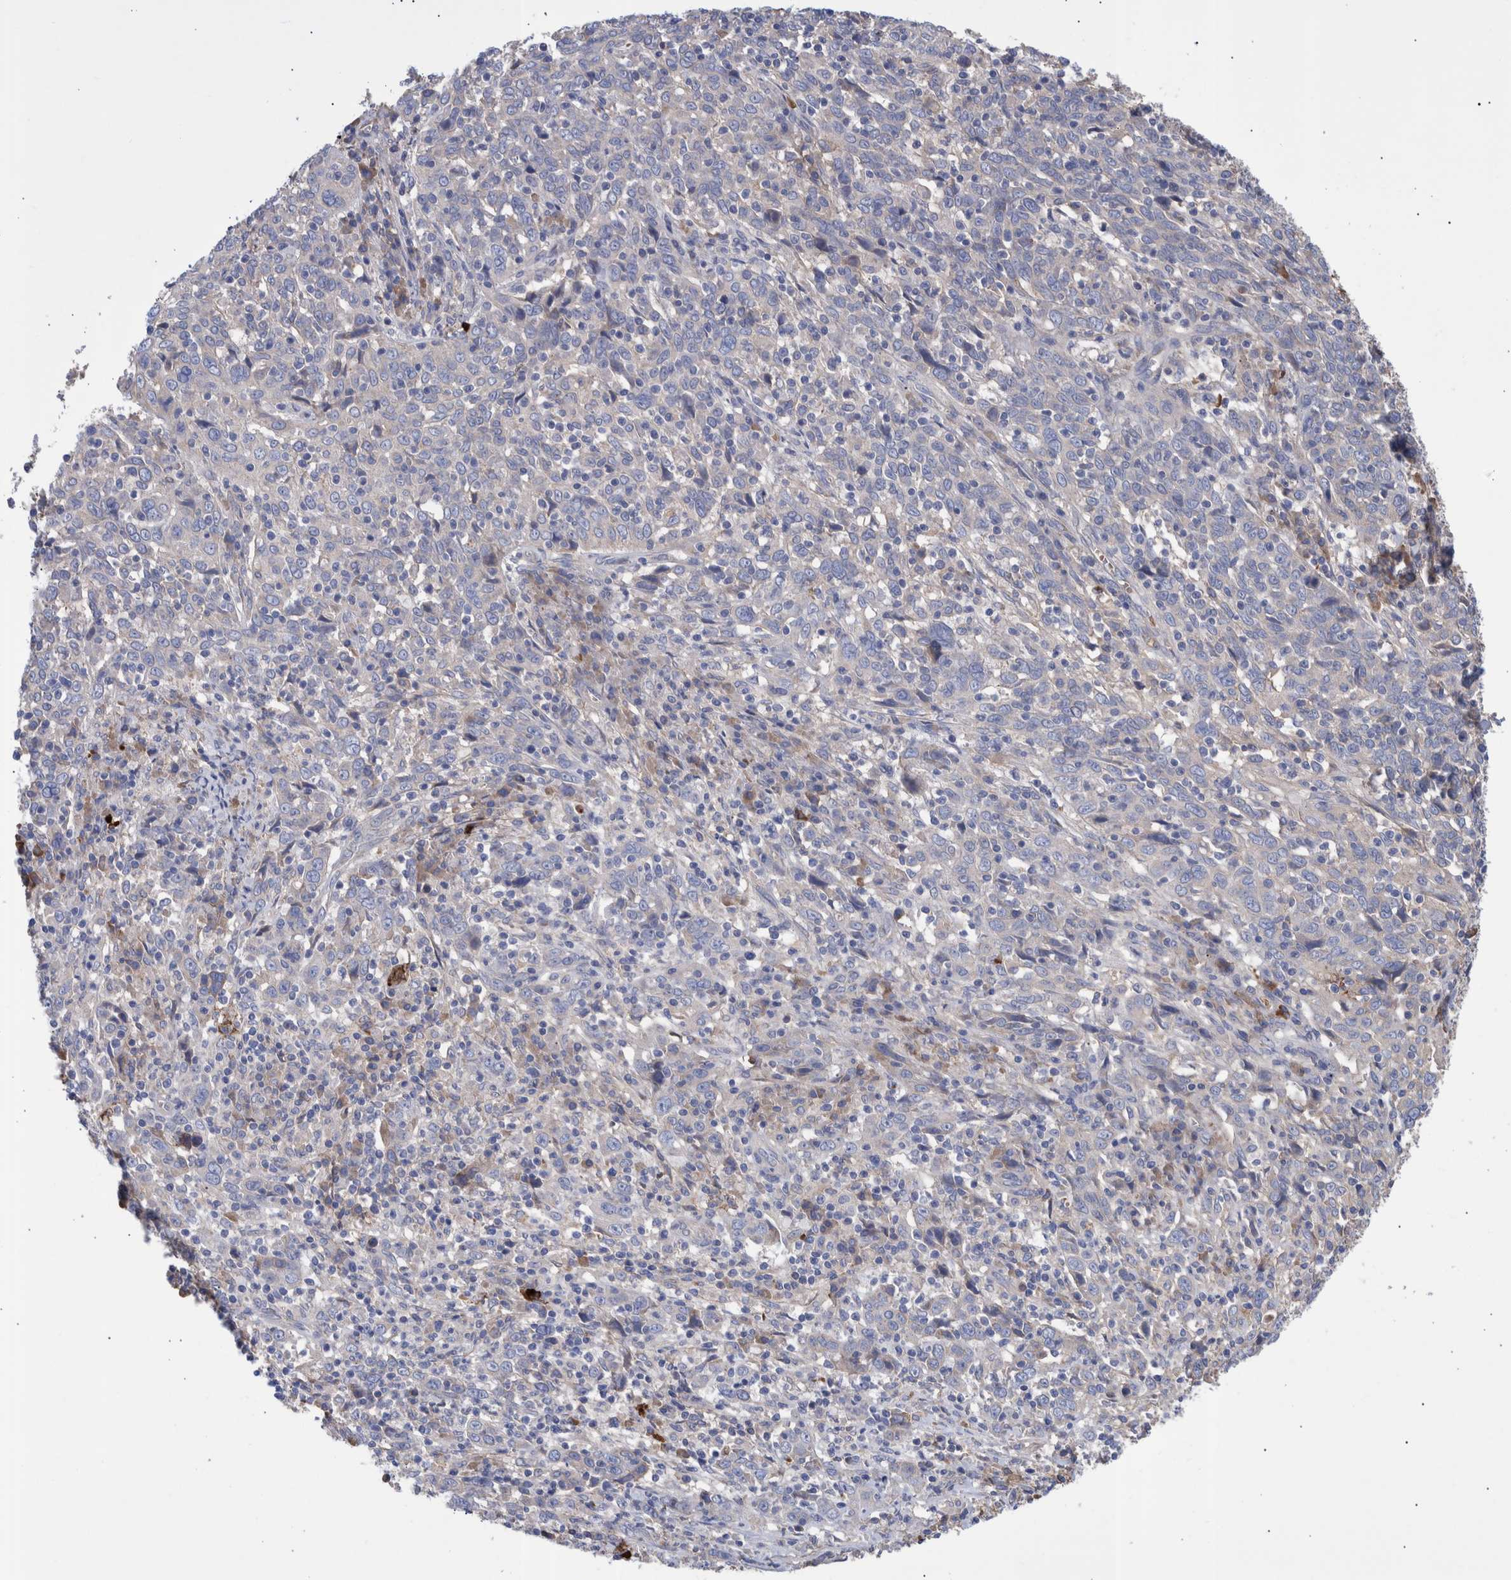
{"staining": {"intensity": "negative", "quantity": "none", "location": "none"}, "tissue": "cervical cancer", "cell_type": "Tumor cells", "image_type": "cancer", "snomed": [{"axis": "morphology", "description": "Squamous cell carcinoma, NOS"}, {"axis": "topography", "description": "Cervix"}], "caption": "Immunohistochemical staining of cervical squamous cell carcinoma exhibits no significant expression in tumor cells. The staining was performed using DAB (3,3'-diaminobenzidine) to visualize the protein expression in brown, while the nuclei were stained in blue with hematoxylin (Magnification: 20x).", "gene": "DLL4", "patient": {"sex": "female", "age": 46}}